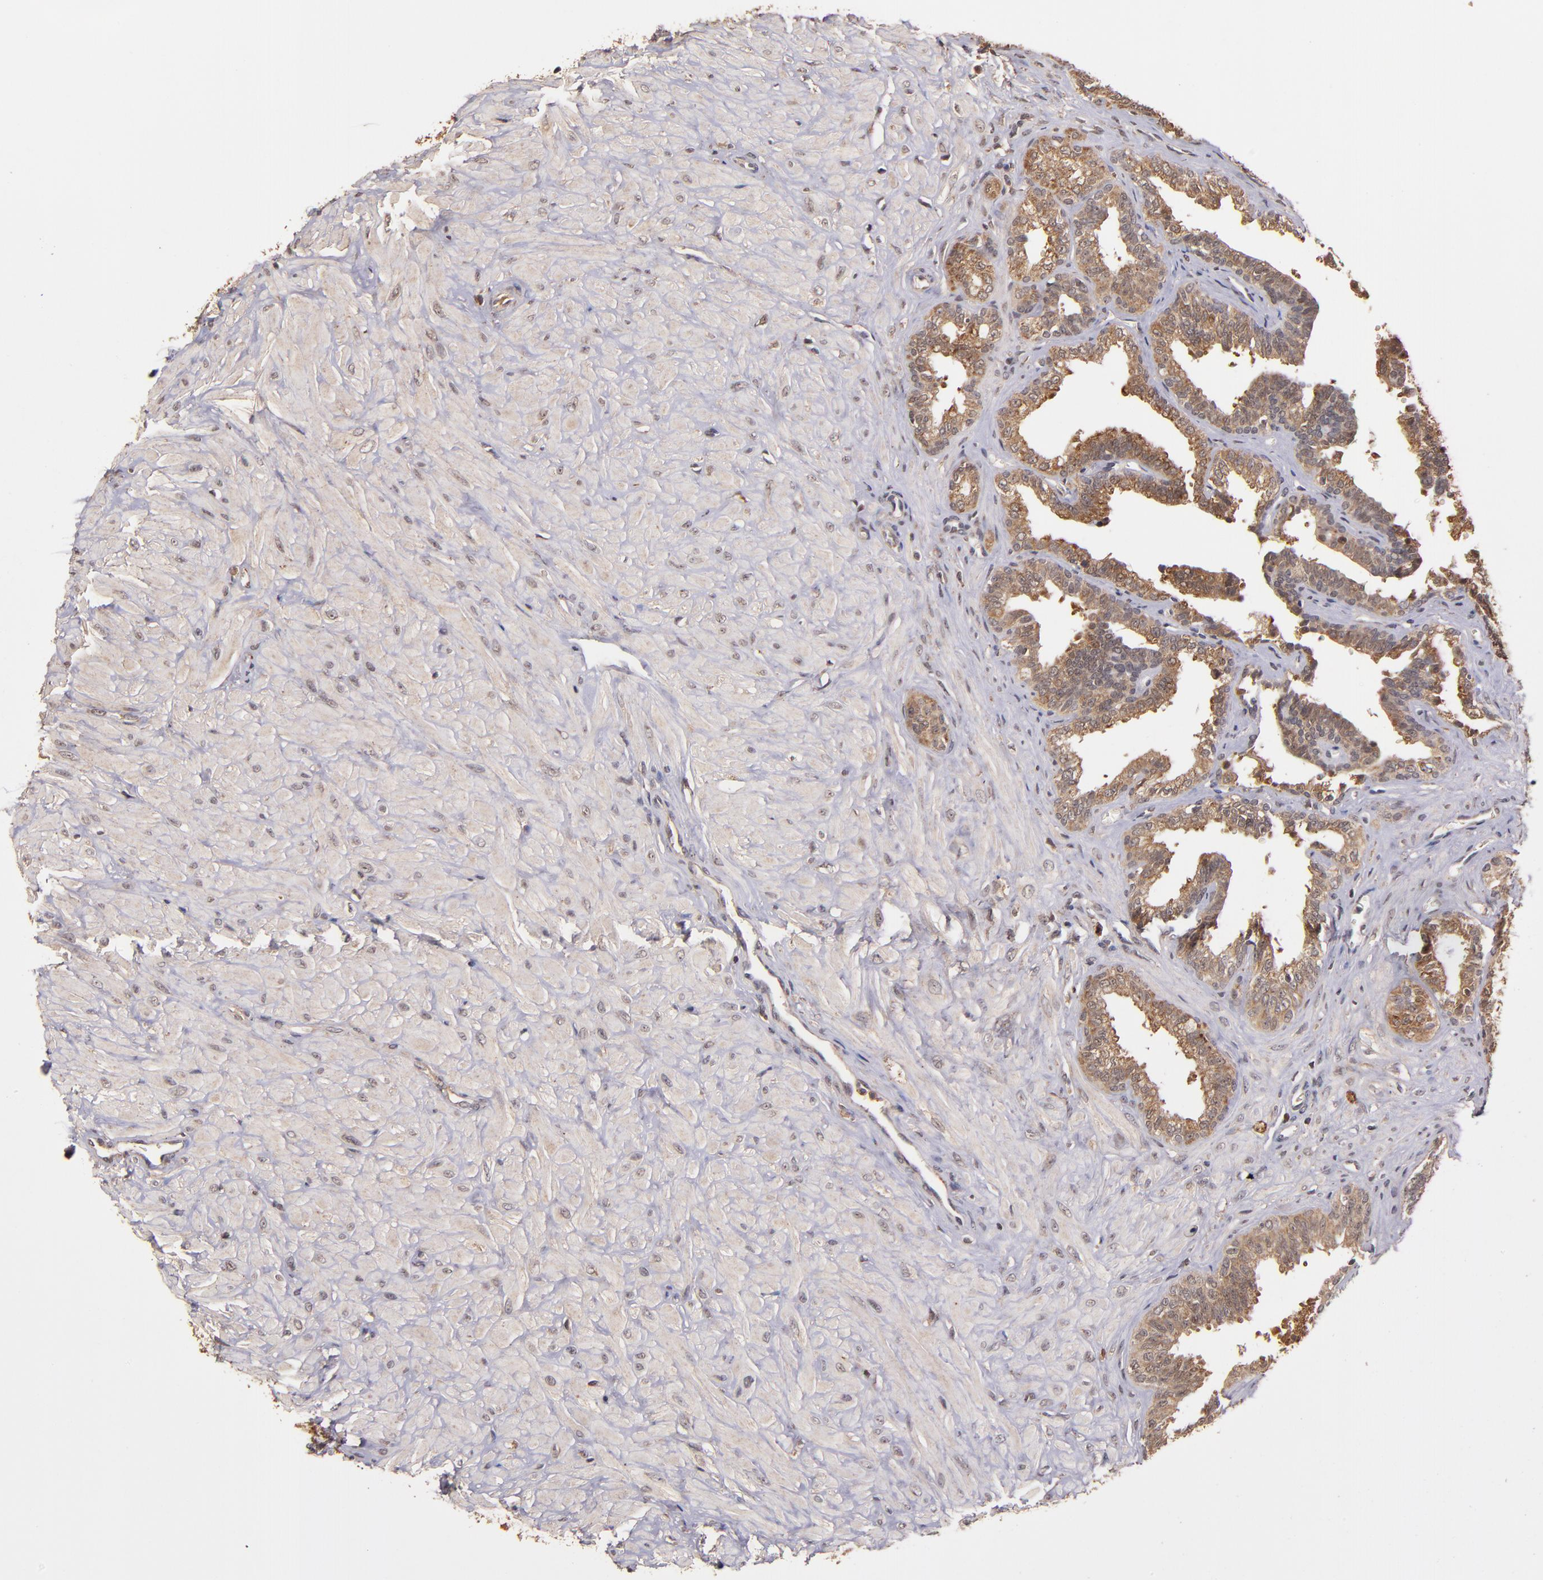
{"staining": {"intensity": "strong", "quantity": ">75%", "location": "cytoplasmic/membranous"}, "tissue": "seminal vesicle", "cell_type": "Glandular cells", "image_type": "normal", "snomed": [{"axis": "morphology", "description": "Normal tissue, NOS"}, {"axis": "topography", "description": "Seminal veicle"}], "caption": "Approximately >75% of glandular cells in normal human seminal vesicle demonstrate strong cytoplasmic/membranous protein expression as visualized by brown immunohistochemical staining.", "gene": "RIOK3", "patient": {"sex": "male", "age": 26}}